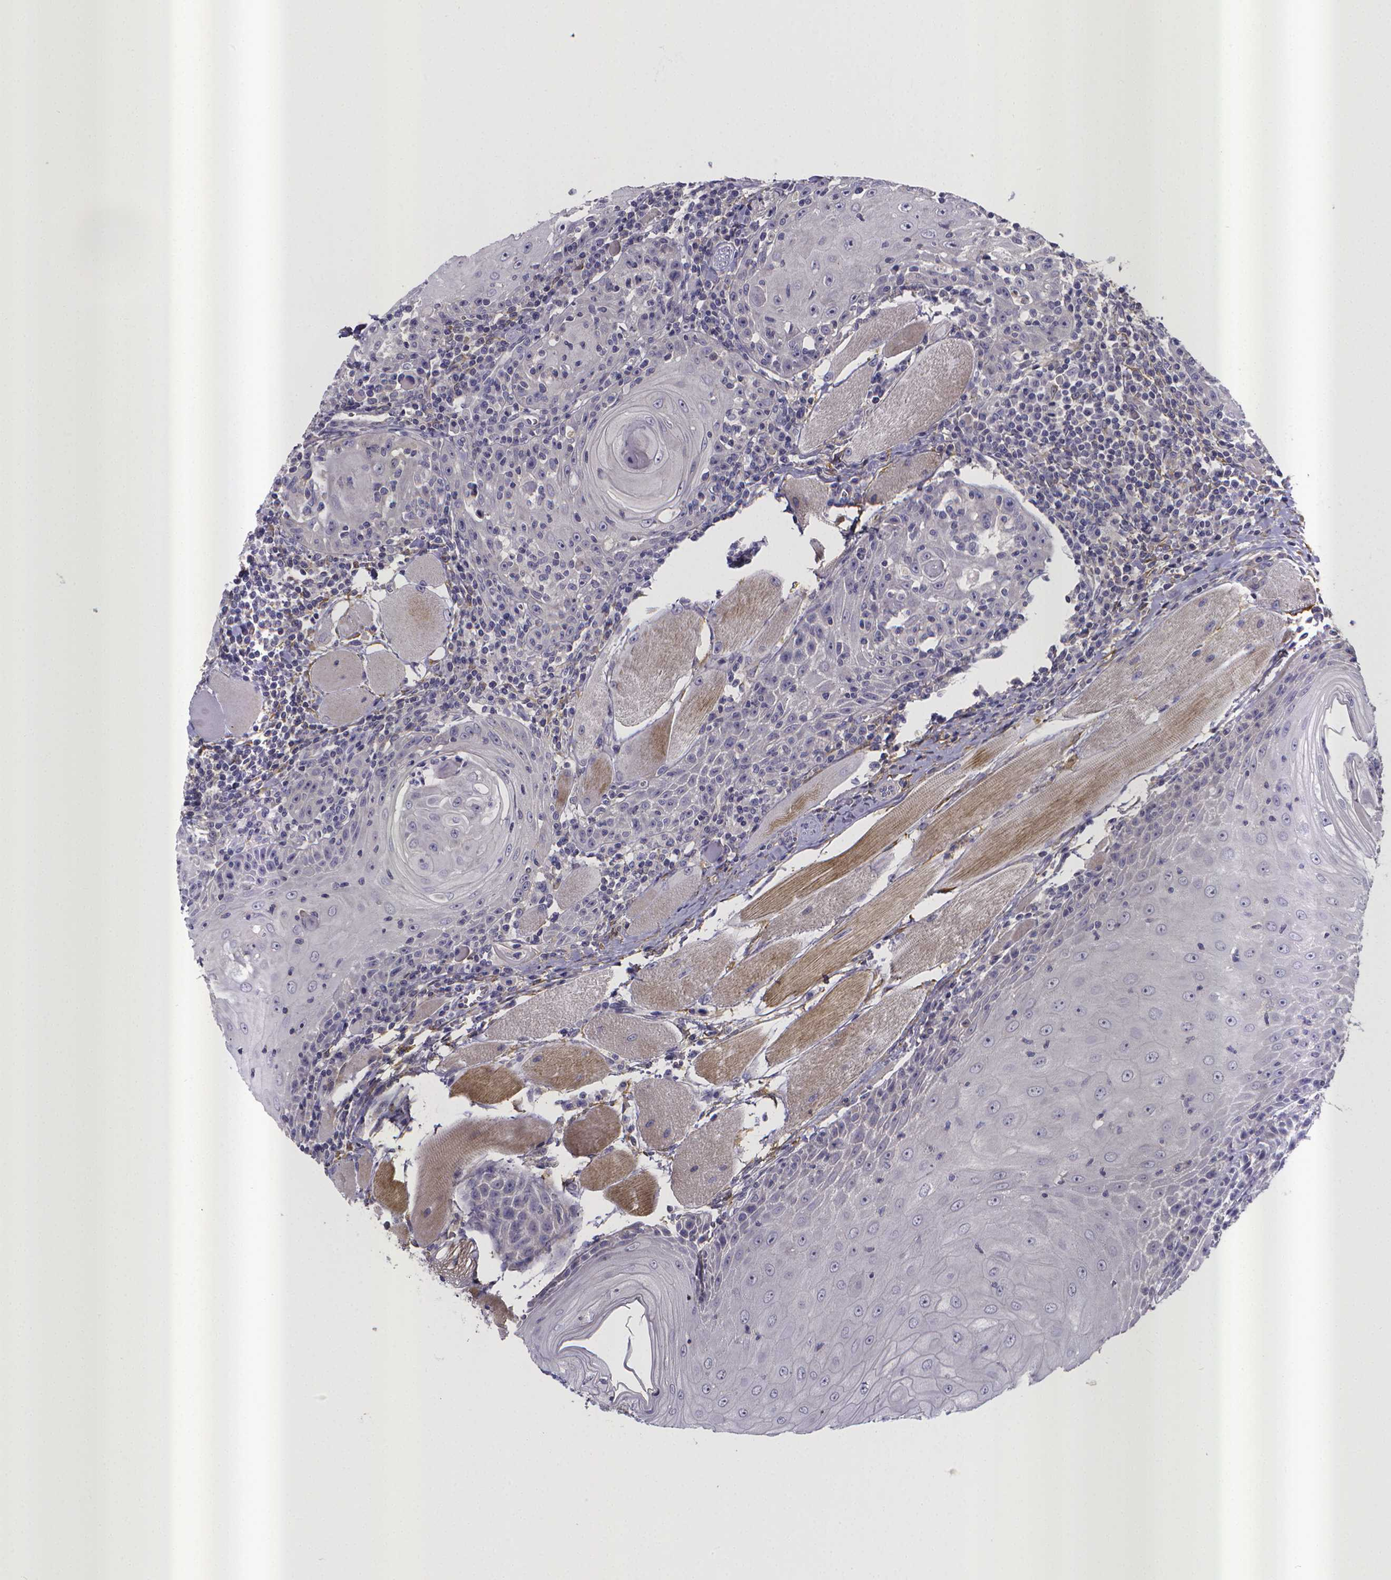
{"staining": {"intensity": "negative", "quantity": "none", "location": "none"}, "tissue": "head and neck cancer", "cell_type": "Tumor cells", "image_type": "cancer", "snomed": [{"axis": "morphology", "description": "Normal tissue, NOS"}, {"axis": "morphology", "description": "Squamous cell carcinoma, NOS"}, {"axis": "topography", "description": "Oral tissue"}, {"axis": "topography", "description": "Head-Neck"}], "caption": "Photomicrograph shows no significant protein expression in tumor cells of head and neck cancer. (Stains: DAB IHC with hematoxylin counter stain, Microscopy: brightfield microscopy at high magnification).", "gene": "RERG", "patient": {"sex": "male", "age": 52}}